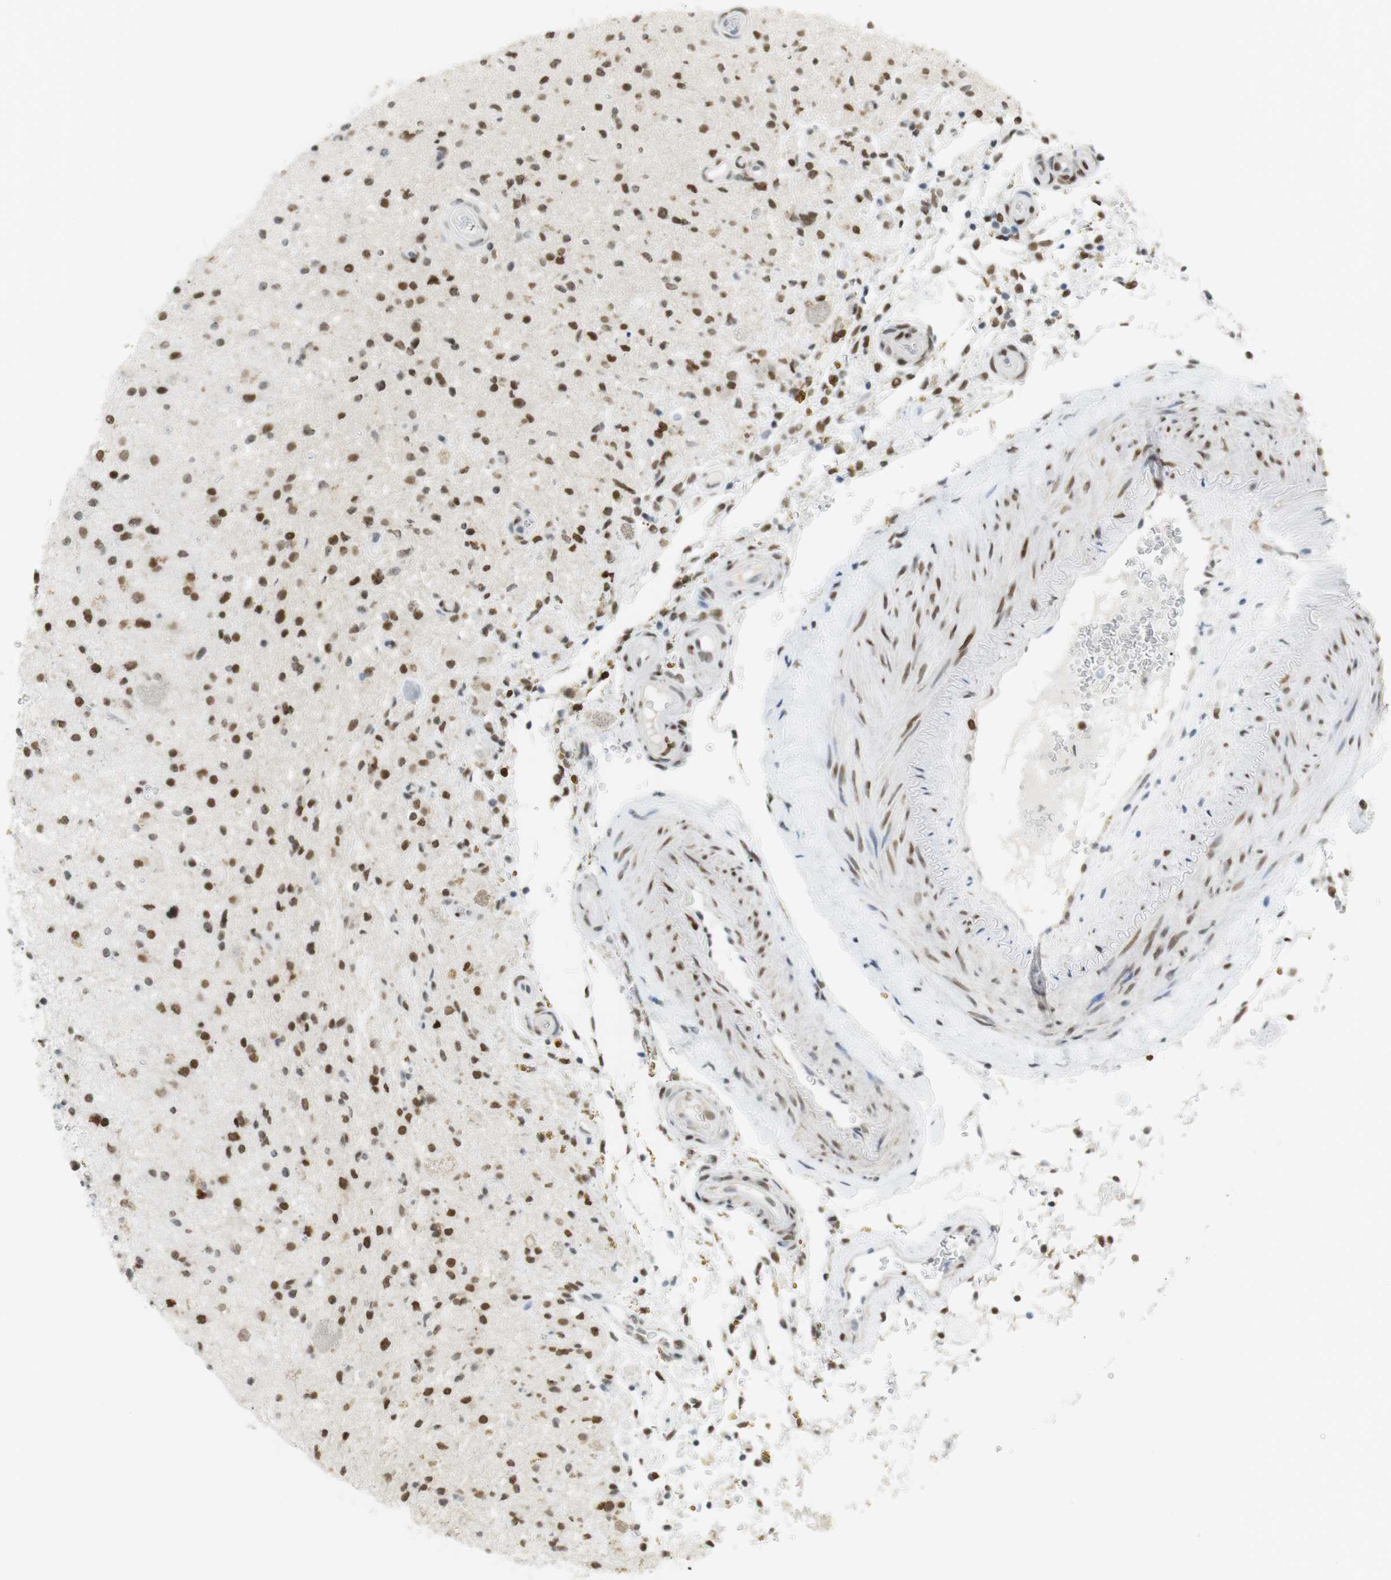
{"staining": {"intensity": "strong", "quantity": ">75%", "location": "nuclear"}, "tissue": "glioma", "cell_type": "Tumor cells", "image_type": "cancer", "snomed": [{"axis": "morphology", "description": "Glioma, malignant, High grade"}, {"axis": "topography", "description": "Brain"}], "caption": "Protein staining by immunohistochemistry (IHC) displays strong nuclear positivity in approximately >75% of tumor cells in high-grade glioma (malignant).", "gene": "BMI1", "patient": {"sex": "male", "age": 33}}